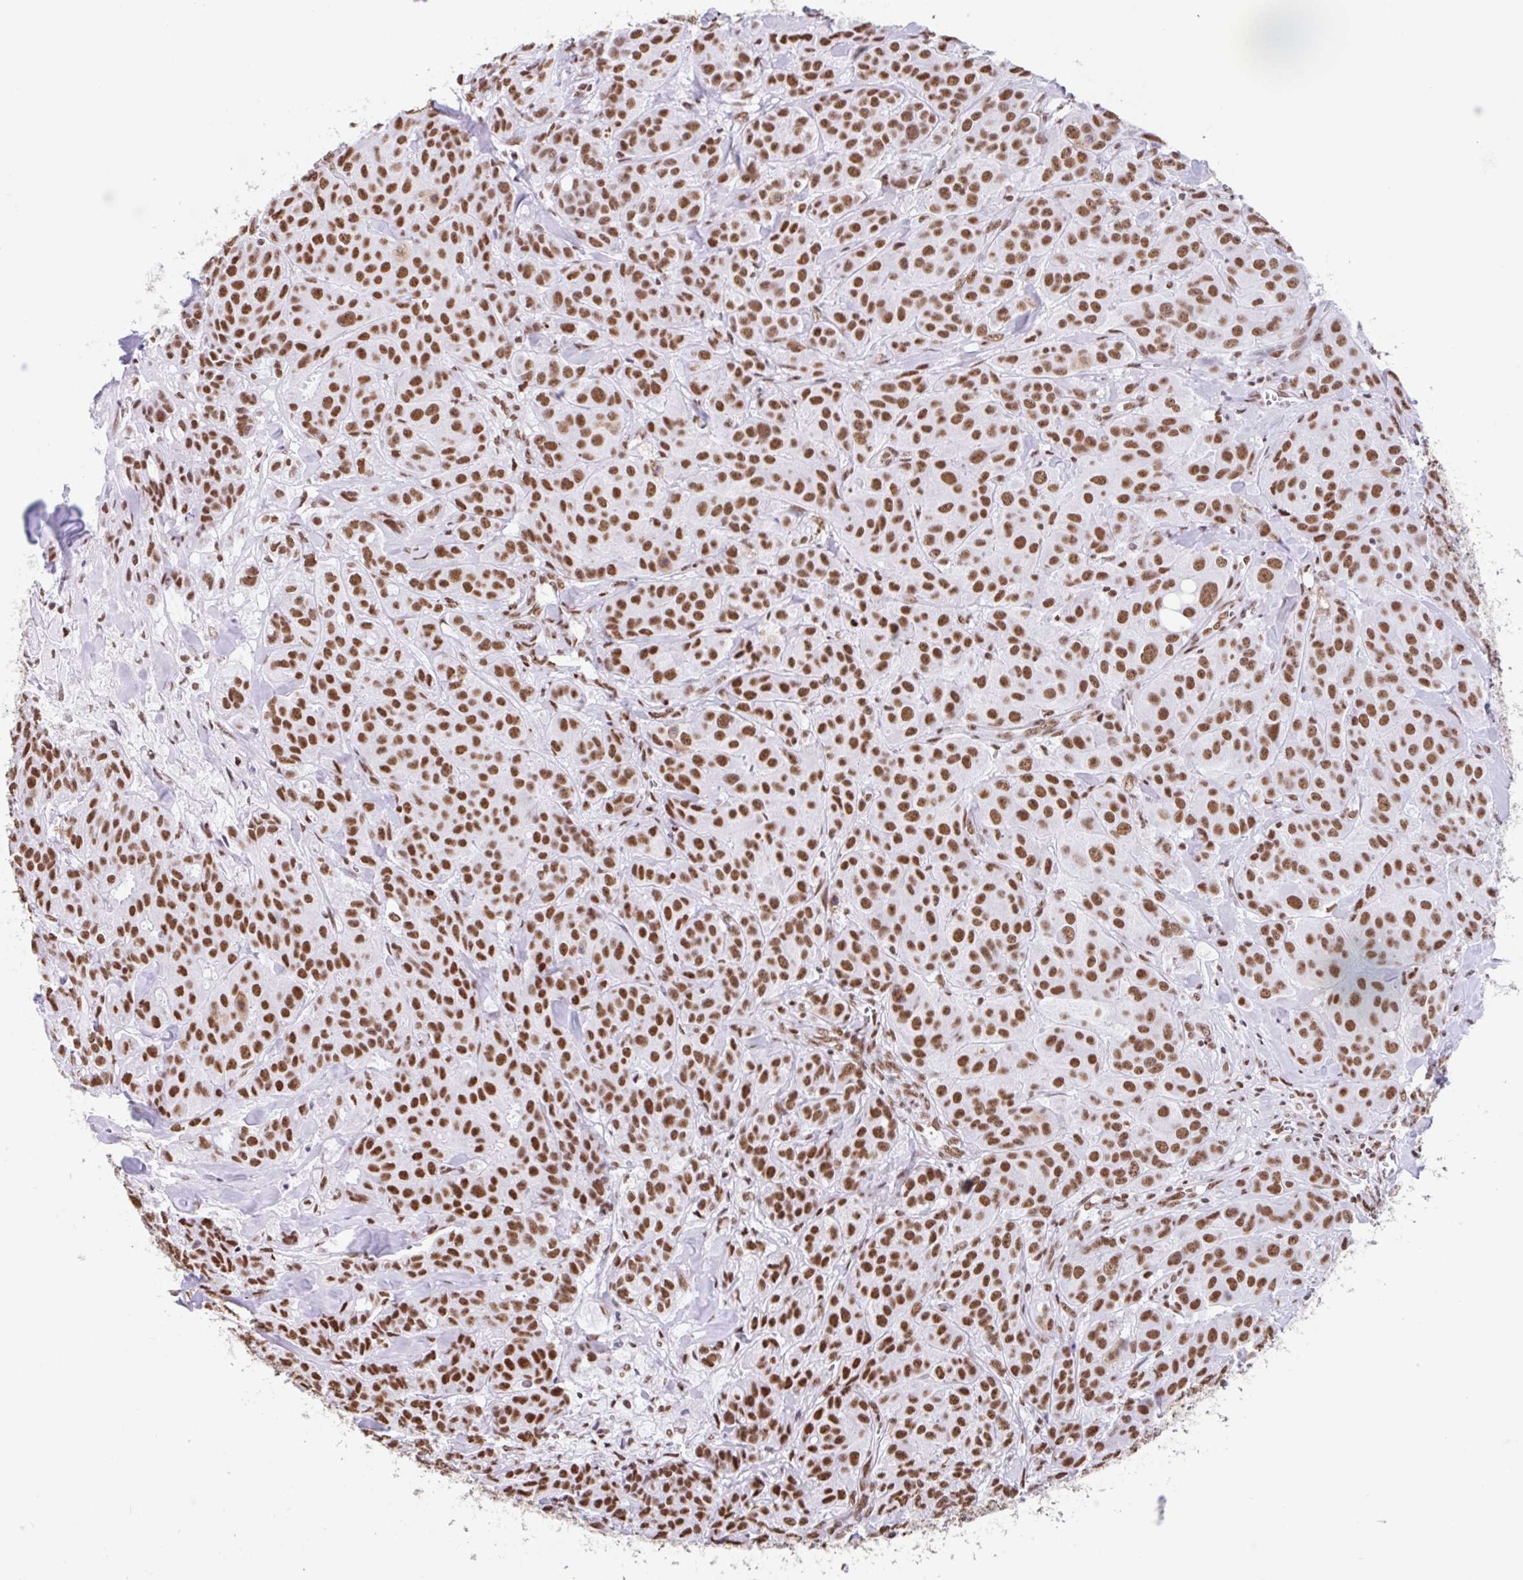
{"staining": {"intensity": "moderate", "quantity": ">75%", "location": "nuclear"}, "tissue": "breast cancer", "cell_type": "Tumor cells", "image_type": "cancer", "snomed": [{"axis": "morphology", "description": "Normal tissue, NOS"}, {"axis": "morphology", "description": "Duct carcinoma"}, {"axis": "topography", "description": "Breast"}], "caption": "A histopathology image of breast infiltrating ductal carcinoma stained for a protein displays moderate nuclear brown staining in tumor cells.", "gene": "KHDRBS1", "patient": {"sex": "female", "age": 43}}